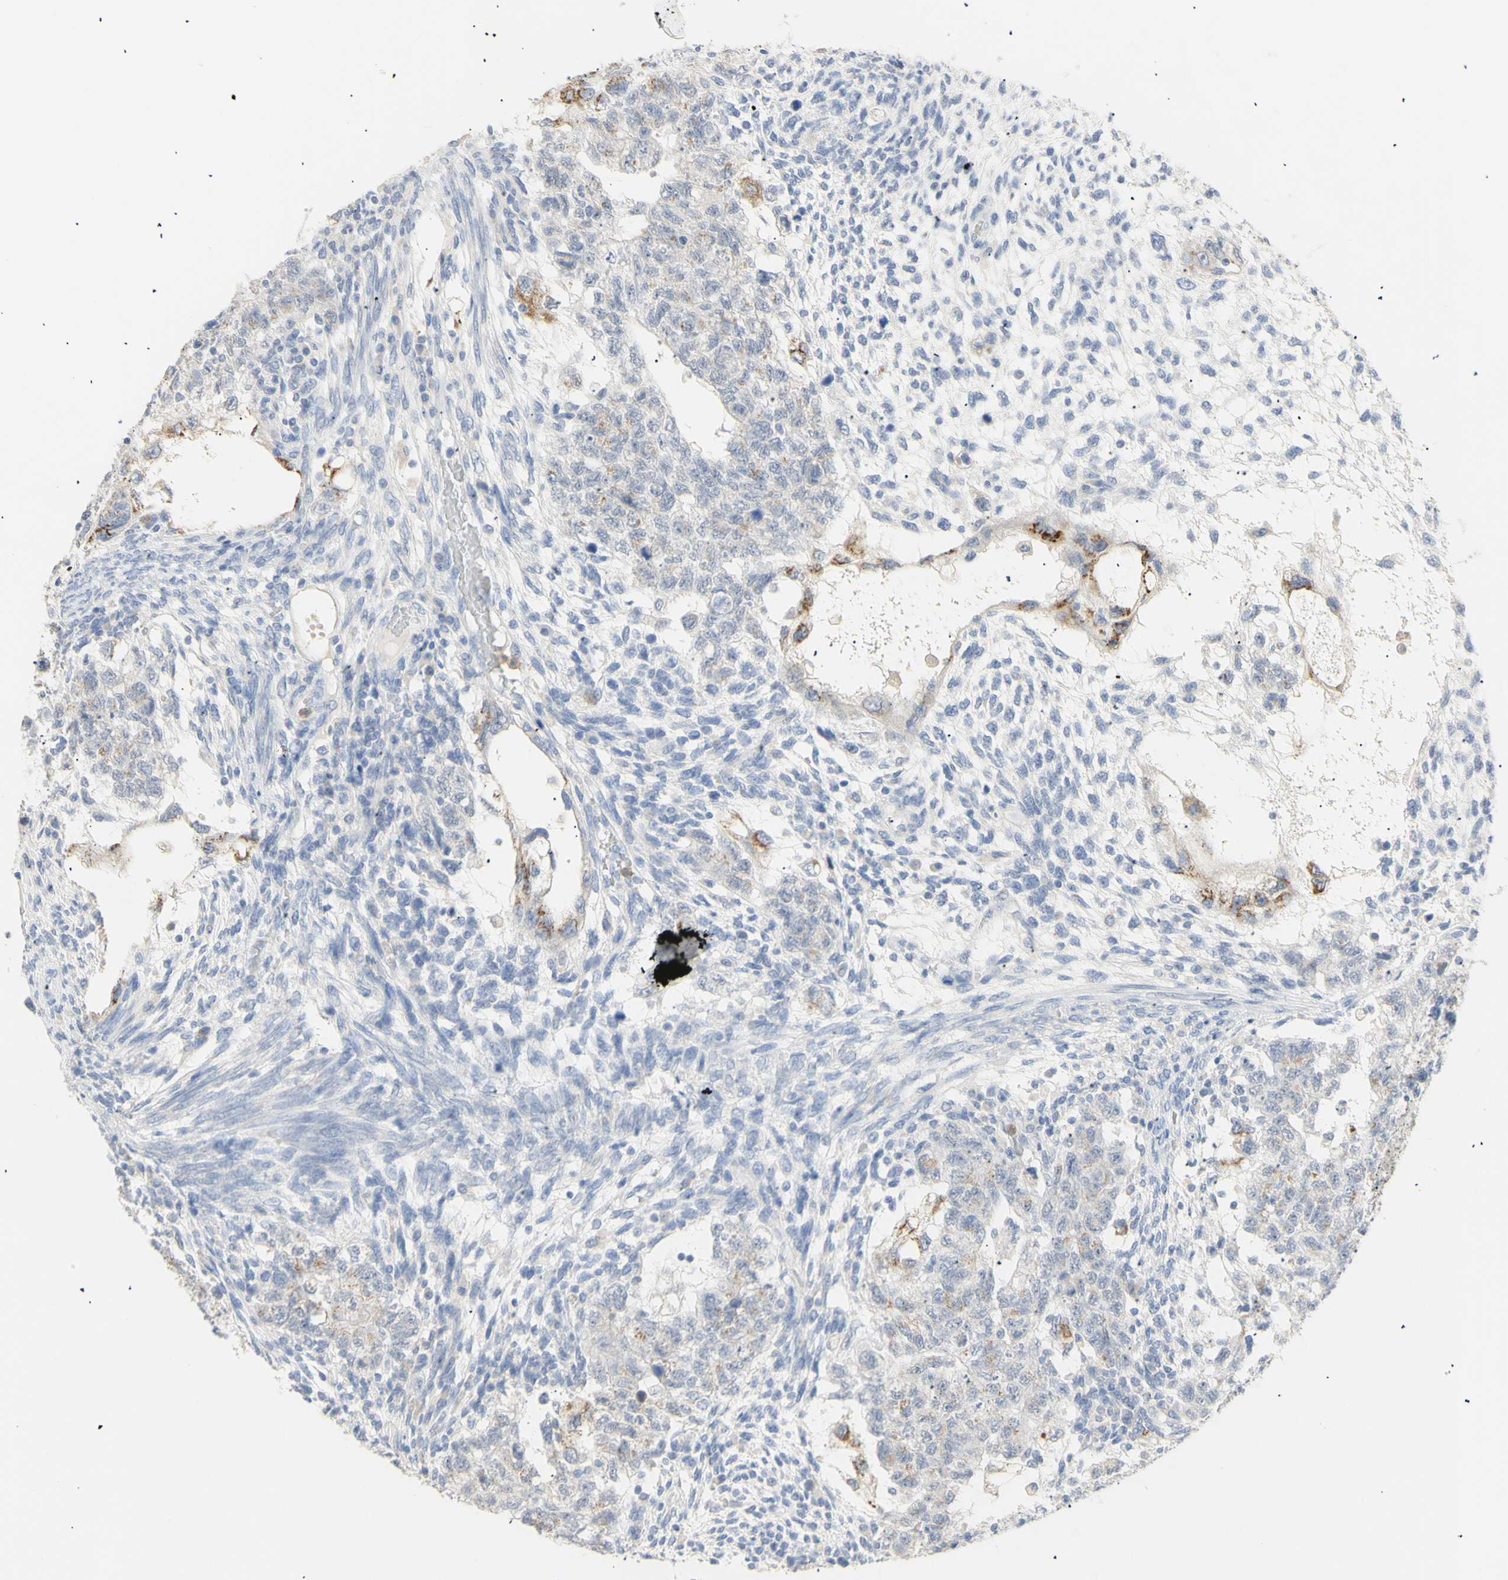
{"staining": {"intensity": "moderate", "quantity": "<25%", "location": "cytoplasmic/membranous"}, "tissue": "testis cancer", "cell_type": "Tumor cells", "image_type": "cancer", "snomed": [{"axis": "morphology", "description": "Normal tissue, NOS"}, {"axis": "morphology", "description": "Carcinoma, Embryonal, NOS"}, {"axis": "topography", "description": "Testis"}], "caption": "Human embryonal carcinoma (testis) stained with a protein marker reveals moderate staining in tumor cells.", "gene": "B4GALNT3", "patient": {"sex": "male", "age": 36}}